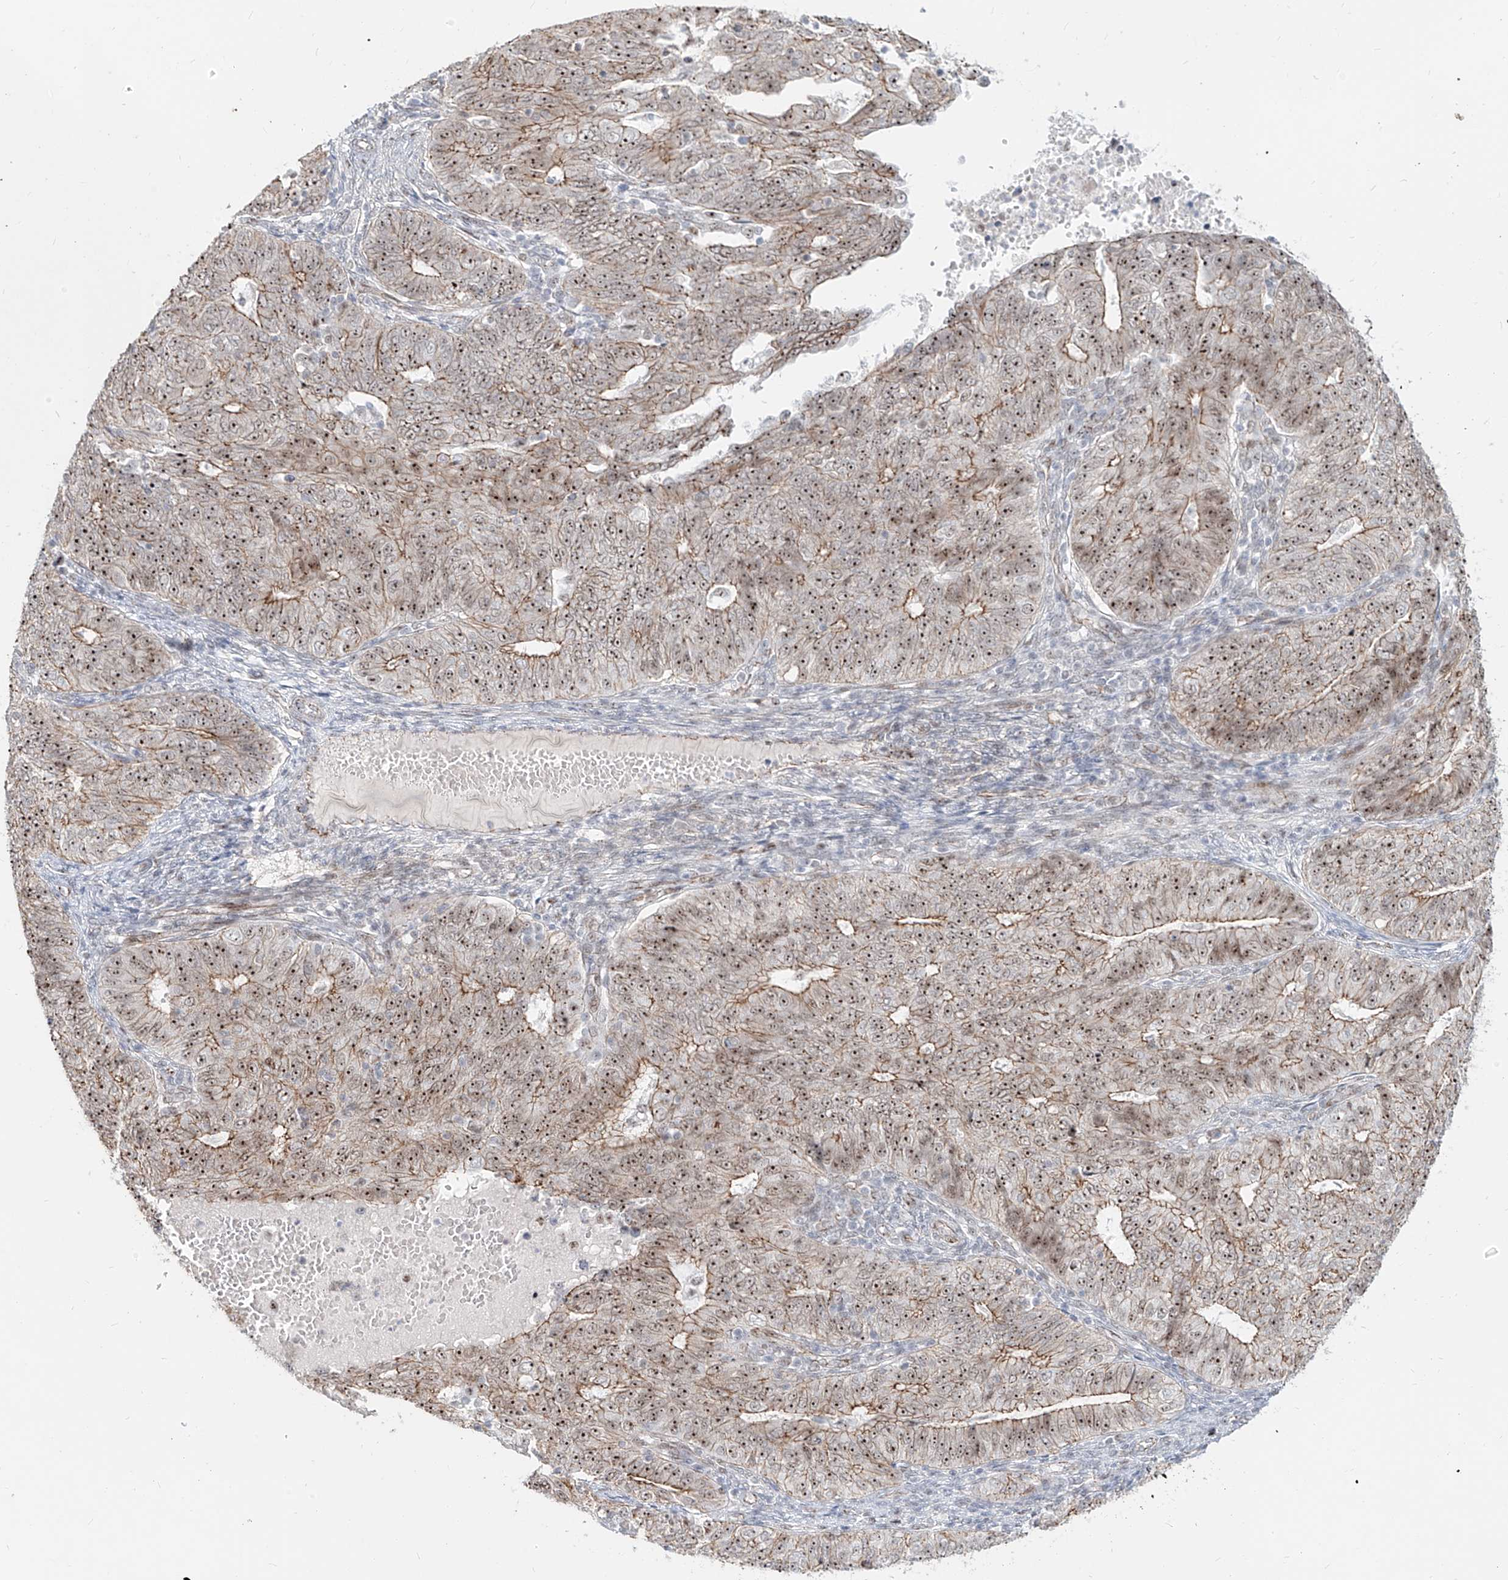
{"staining": {"intensity": "strong", "quantity": ">75%", "location": "nuclear"}, "tissue": "endometrial cancer", "cell_type": "Tumor cells", "image_type": "cancer", "snomed": [{"axis": "morphology", "description": "Adenocarcinoma, NOS"}, {"axis": "topography", "description": "Endometrium"}], "caption": "Strong nuclear positivity for a protein is seen in approximately >75% of tumor cells of endometrial adenocarcinoma using IHC.", "gene": "ZNF710", "patient": {"sex": "female", "age": 32}}